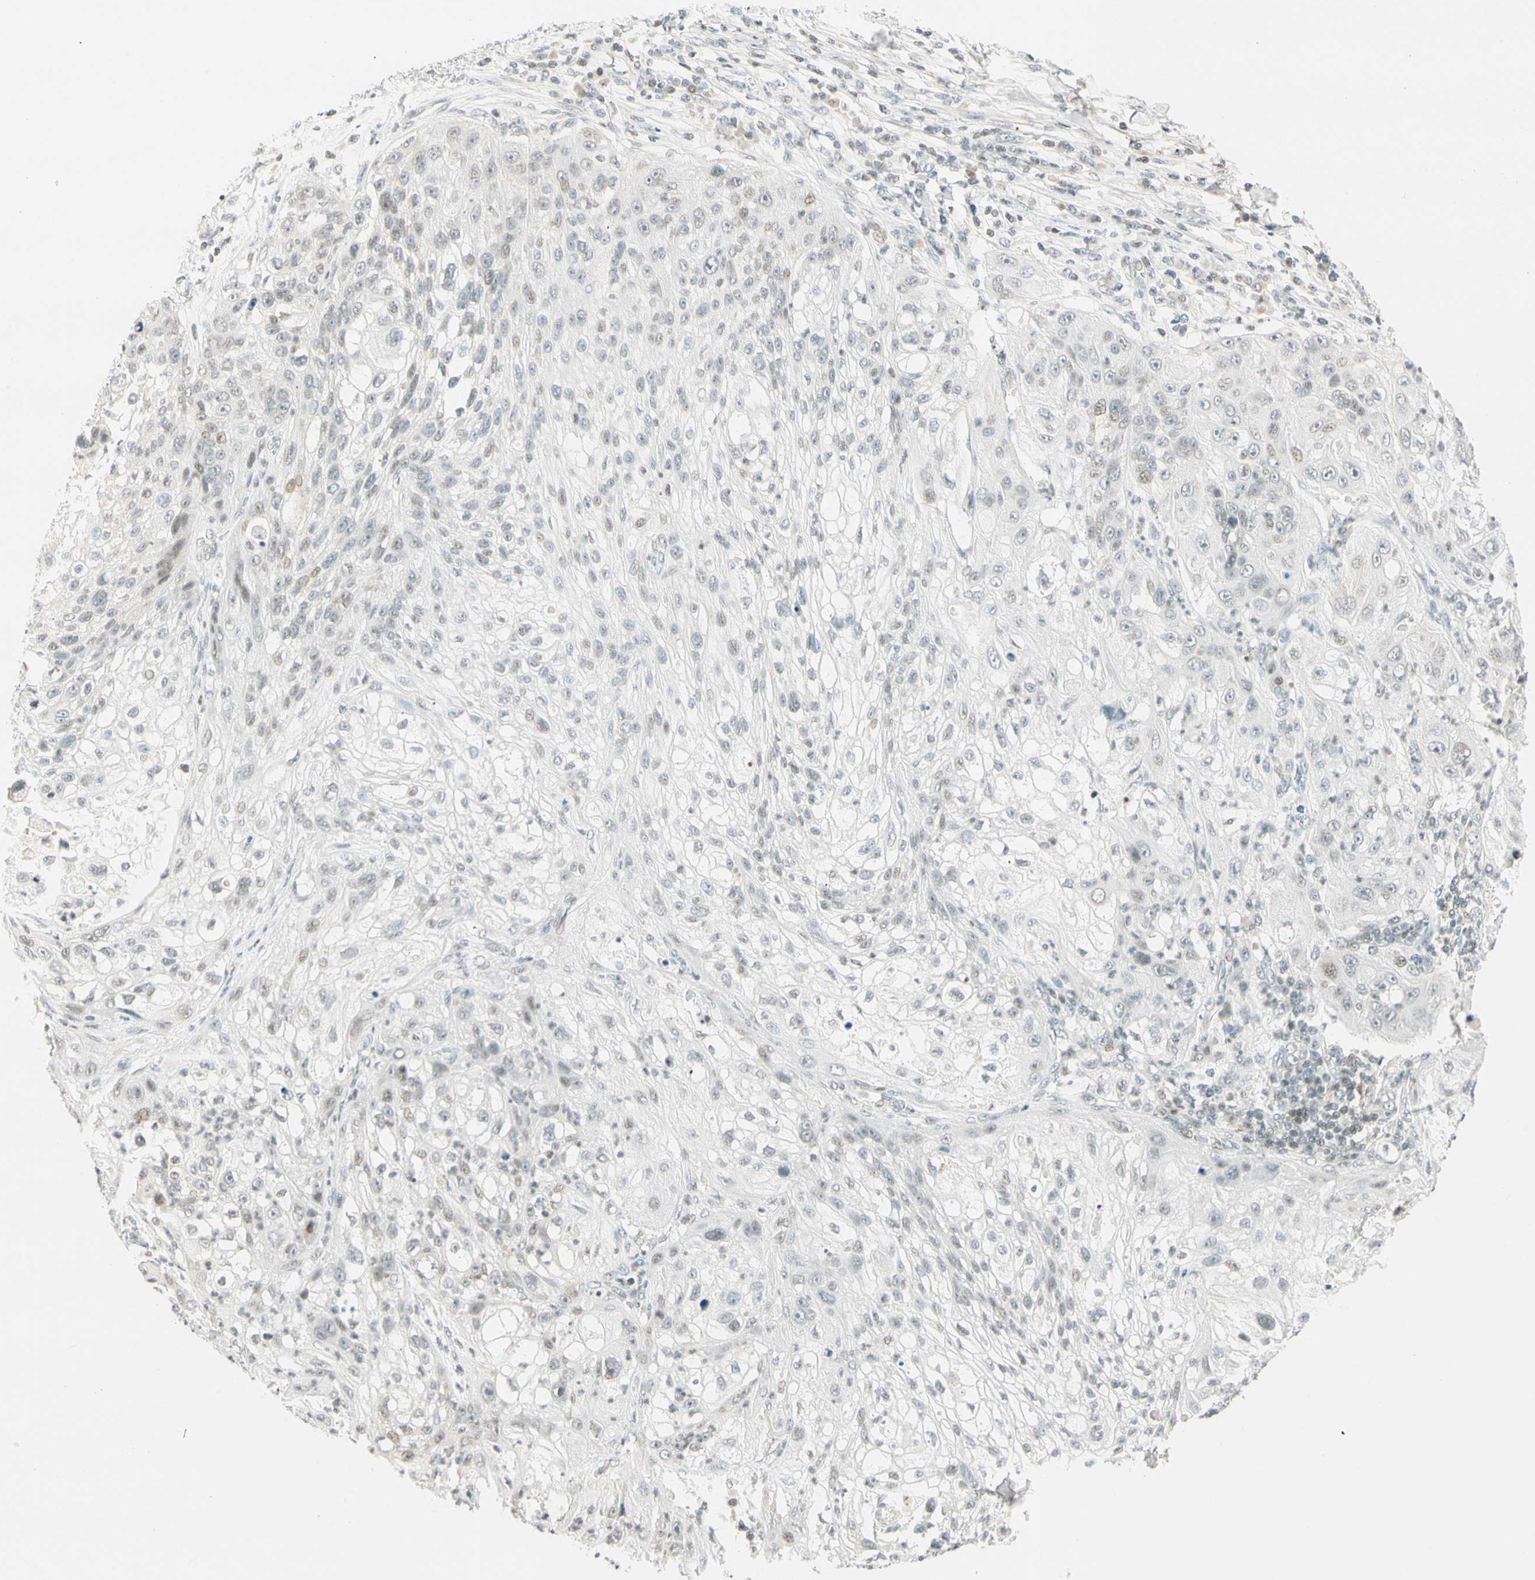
{"staining": {"intensity": "weak", "quantity": "<25%", "location": "nuclear"}, "tissue": "lung cancer", "cell_type": "Tumor cells", "image_type": "cancer", "snomed": [{"axis": "morphology", "description": "Inflammation, NOS"}, {"axis": "morphology", "description": "Squamous cell carcinoma, NOS"}, {"axis": "topography", "description": "Lymph node"}, {"axis": "topography", "description": "Soft tissue"}, {"axis": "topography", "description": "Lung"}], "caption": "Squamous cell carcinoma (lung) stained for a protein using immunohistochemistry reveals no expression tumor cells.", "gene": "SMAD3", "patient": {"sex": "male", "age": 66}}